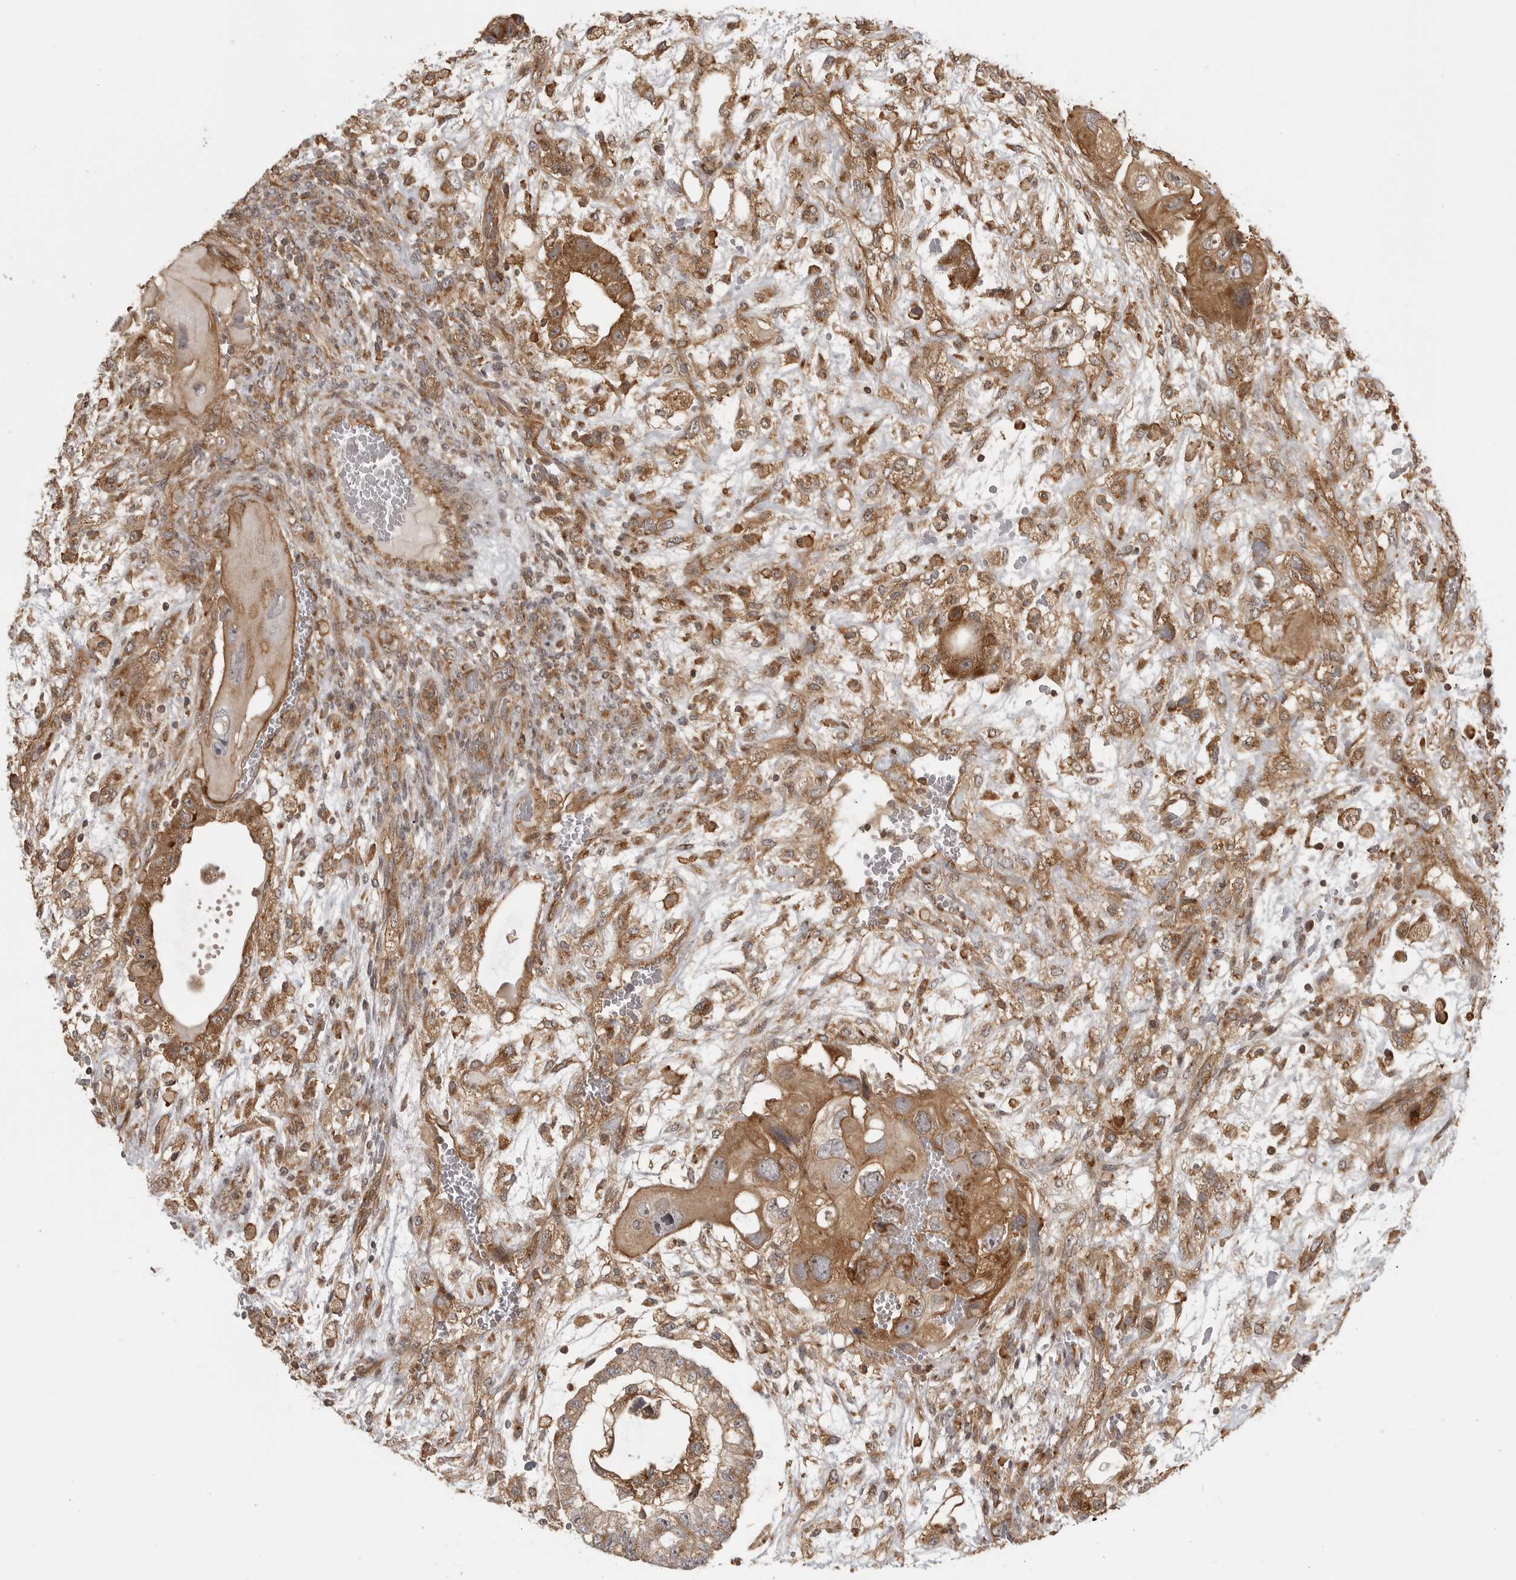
{"staining": {"intensity": "moderate", "quantity": ">75%", "location": "cytoplasmic/membranous"}, "tissue": "testis cancer", "cell_type": "Tumor cells", "image_type": "cancer", "snomed": [{"axis": "morphology", "description": "Carcinoma, Embryonal, NOS"}, {"axis": "topography", "description": "Testis"}], "caption": "Testis cancer (embryonal carcinoma) stained with a brown dye exhibits moderate cytoplasmic/membranous positive staining in about >75% of tumor cells.", "gene": "FAT3", "patient": {"sex": "male", "age": 36}}